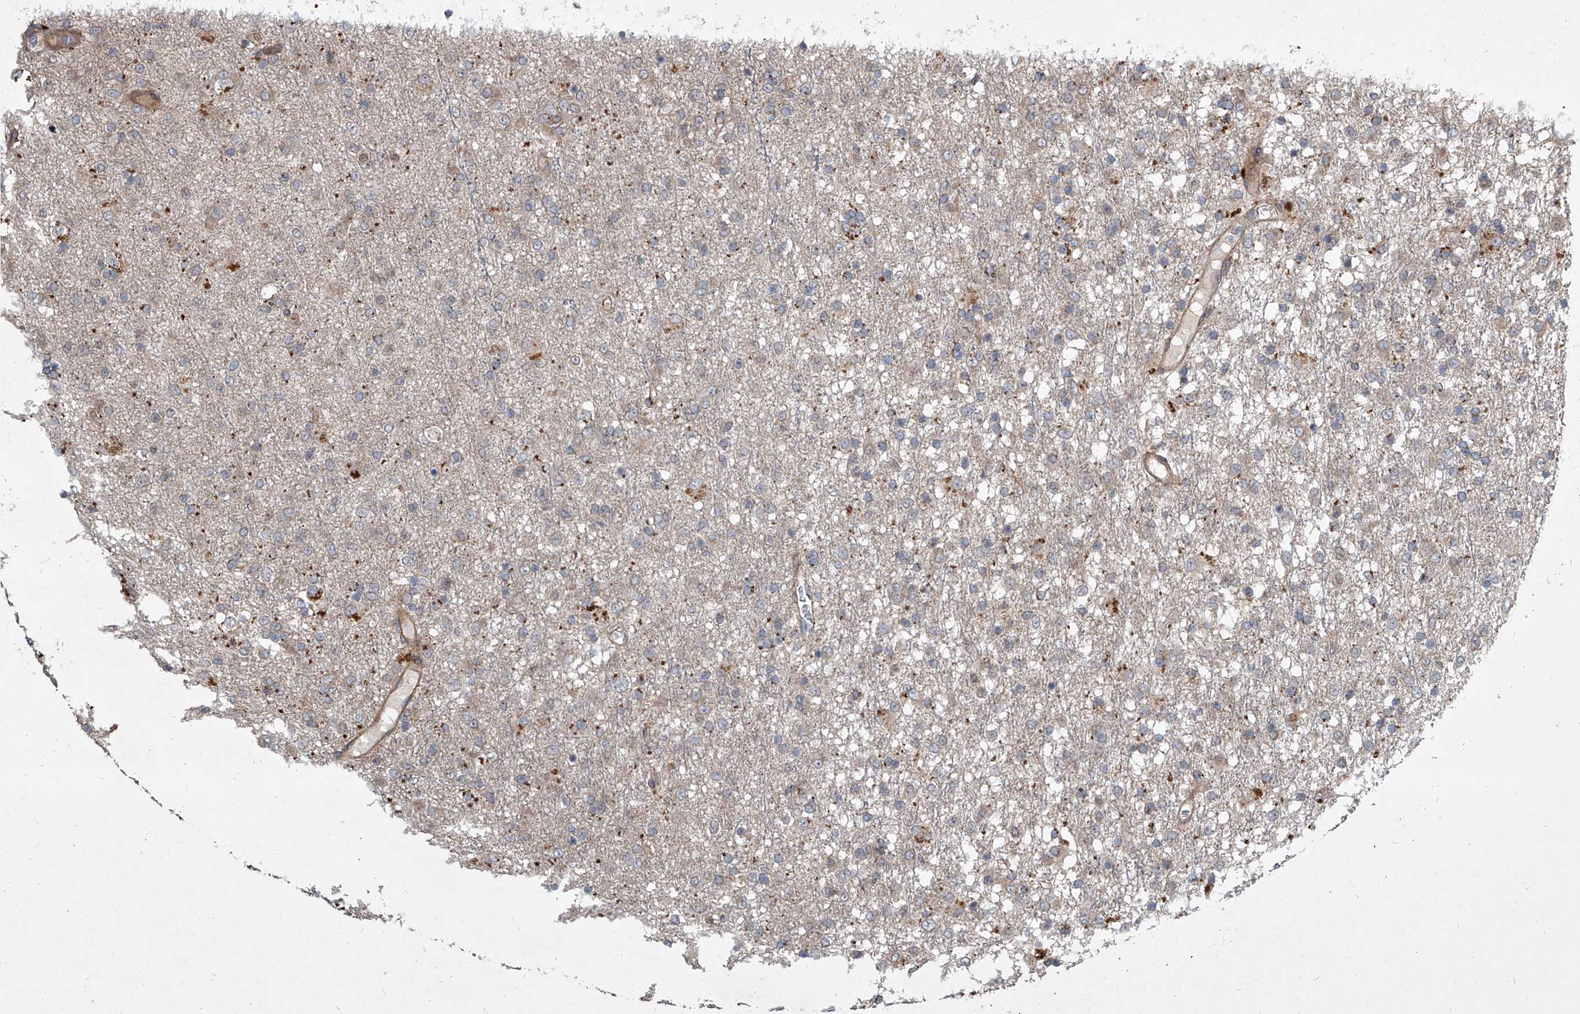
{"staining": {"intensity": "weak", "quantity": "<25%", "location": "cytoplasmic/membranous"}, "tissue": "glioma", "cell_type": "Tumor cells", "image_type": "cancer", "snomed": [{"axis": "morphology", "description": "Glioma, malignant, Low grade"}, {"axis": "topography", "description": "Brain"}], "caption": "Immunohistochemical staining of low-grade glioma (malignant) exhibits no significant positivity in tumor cells.", "gene": "EVA1C", "patient": {"sex": "male", "age": 65}}